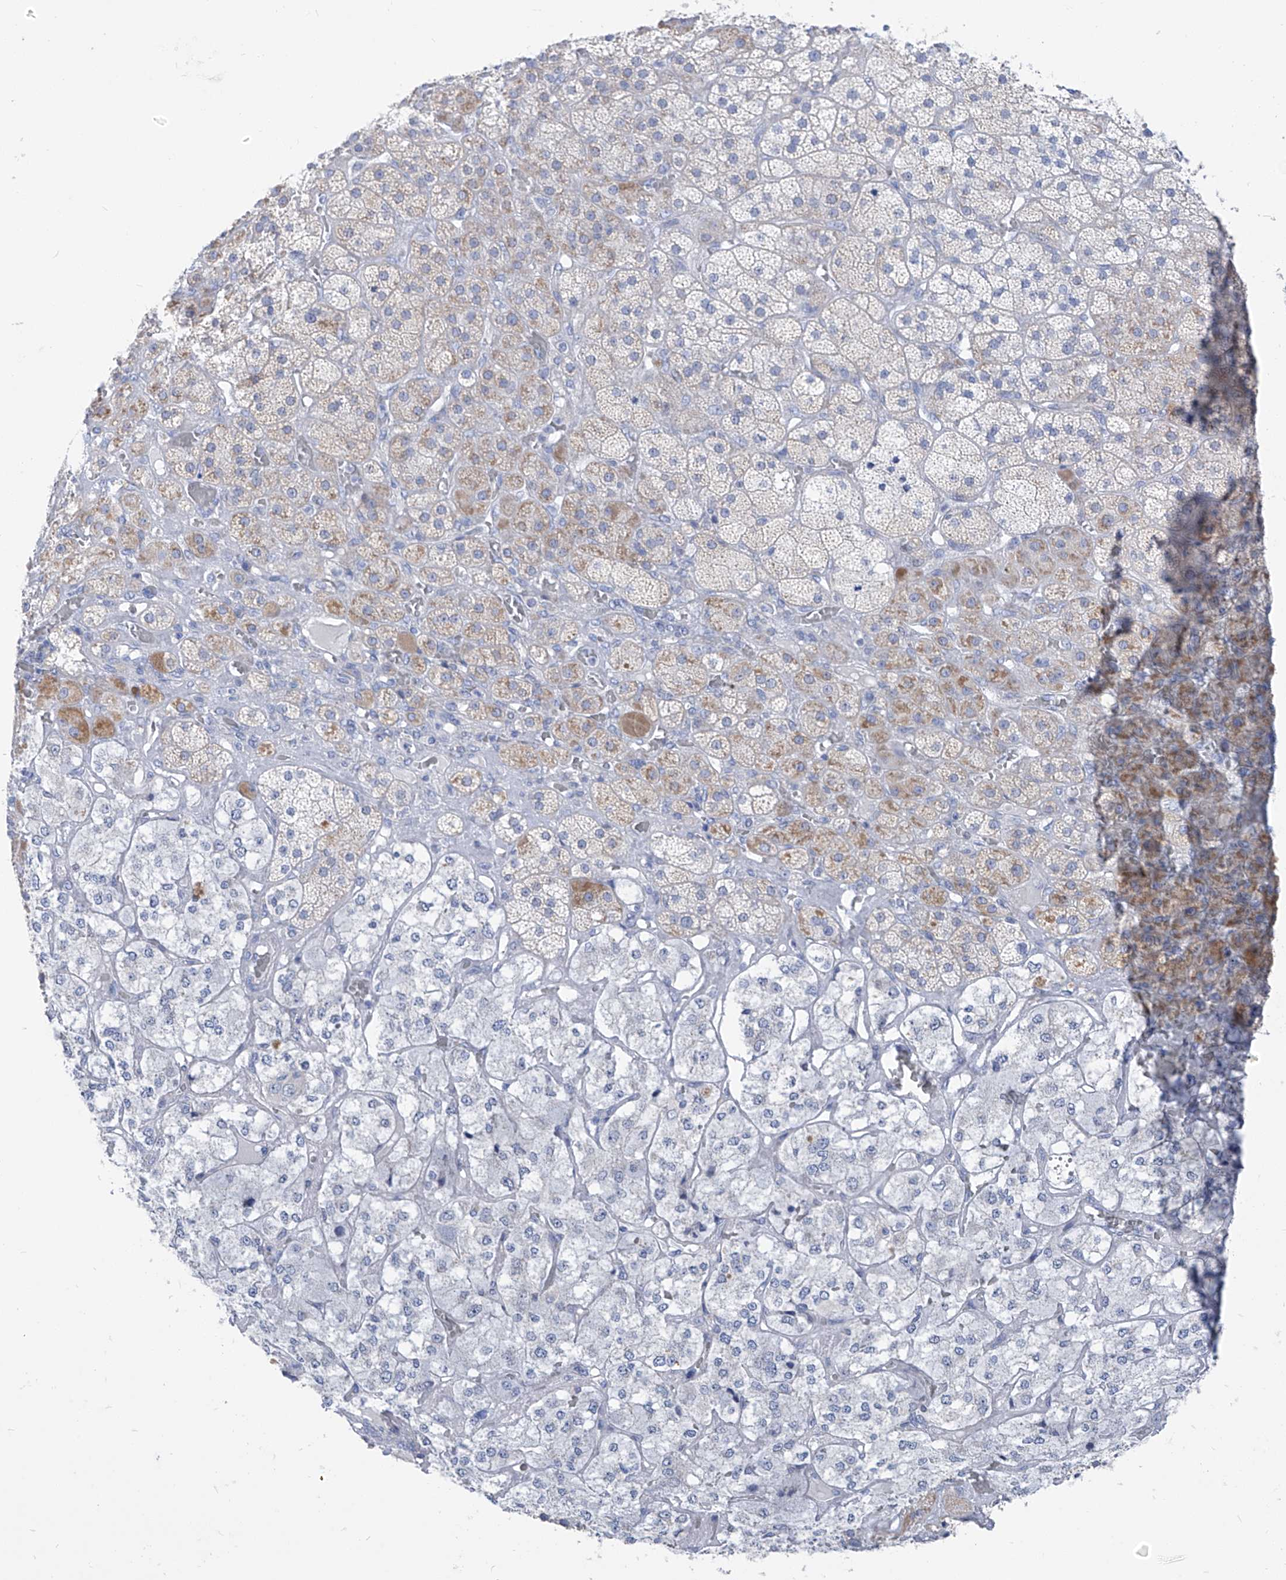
{"staining": {"intensity": "moderate", "quantity": "<25%", "location": "cytoplasmic/membranous"}, "tissue": "adrenal gland", "cell_type": "Glandular cells", "image_type": "normal", "snomed": [{"axis": "morphology", "description": "Normal tissue, NOS"}, {"axis": "topography", "description": "Adrenal gland"}], "caption": "Moderate cytoplasmic/membranous positivity for a protein is present in approximately <25% of glandular cells of benign adrenal gland using immunohistochemistry.", "gene": "FRS3", "patient": {"sex": "male", "age": 57}}